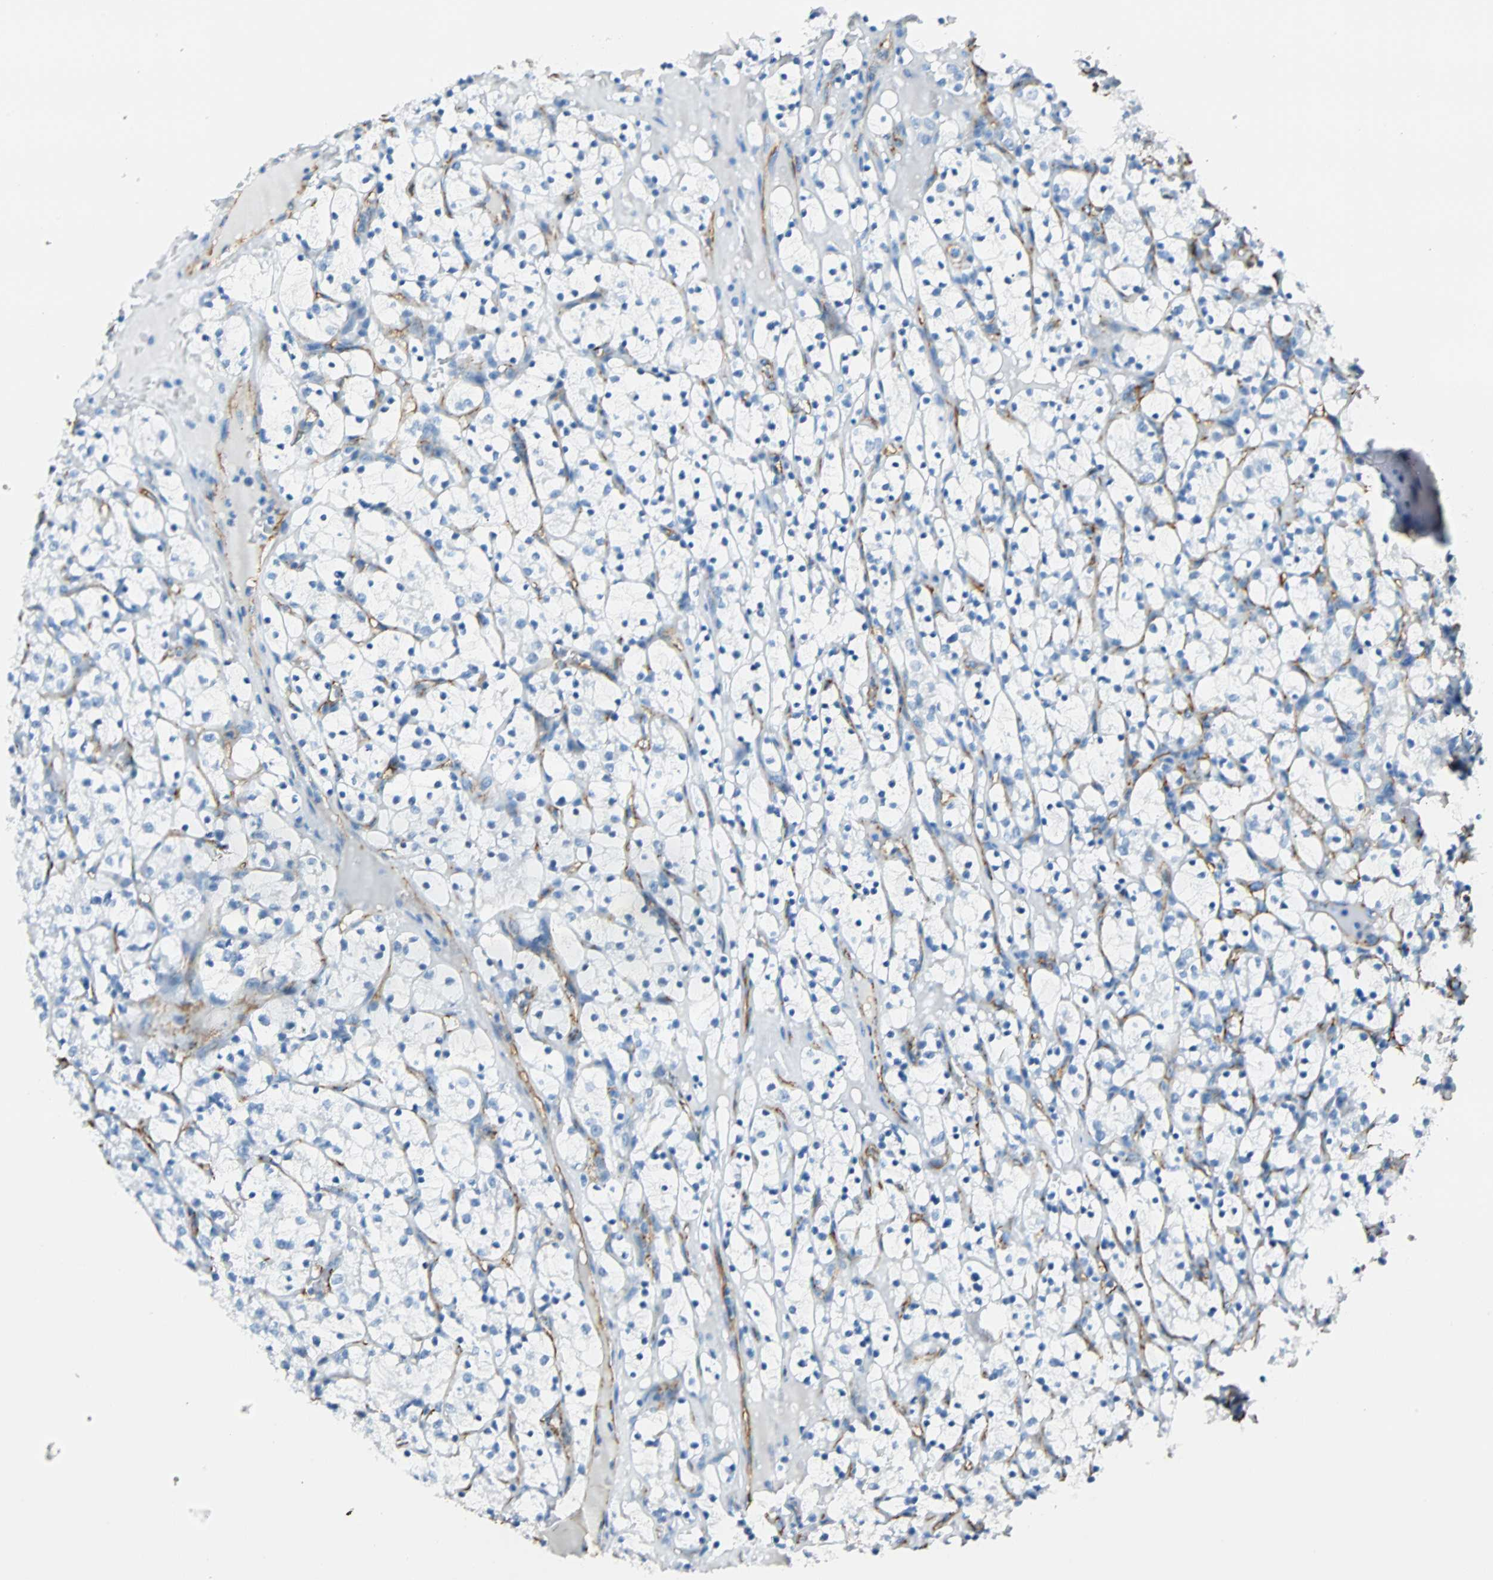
{"staining": {"intensity": "negative", "quantity": "none", "location": "none"}, "tissue": "renal cancer", "cell_type": "Tumor cells", "image_type": "cancer", "snomed": [{"axis": "morphology", "description": "Adenocarcinoma, NOS"}, {"axis": "topography", "description": "Kidney"}], "caption": "The photomicrograph shows no staining of tumor cells in renal cancer (adenocarcinoma).", "gene": "VPS9D1", "patient": {"sex": "female", "age": 69}}